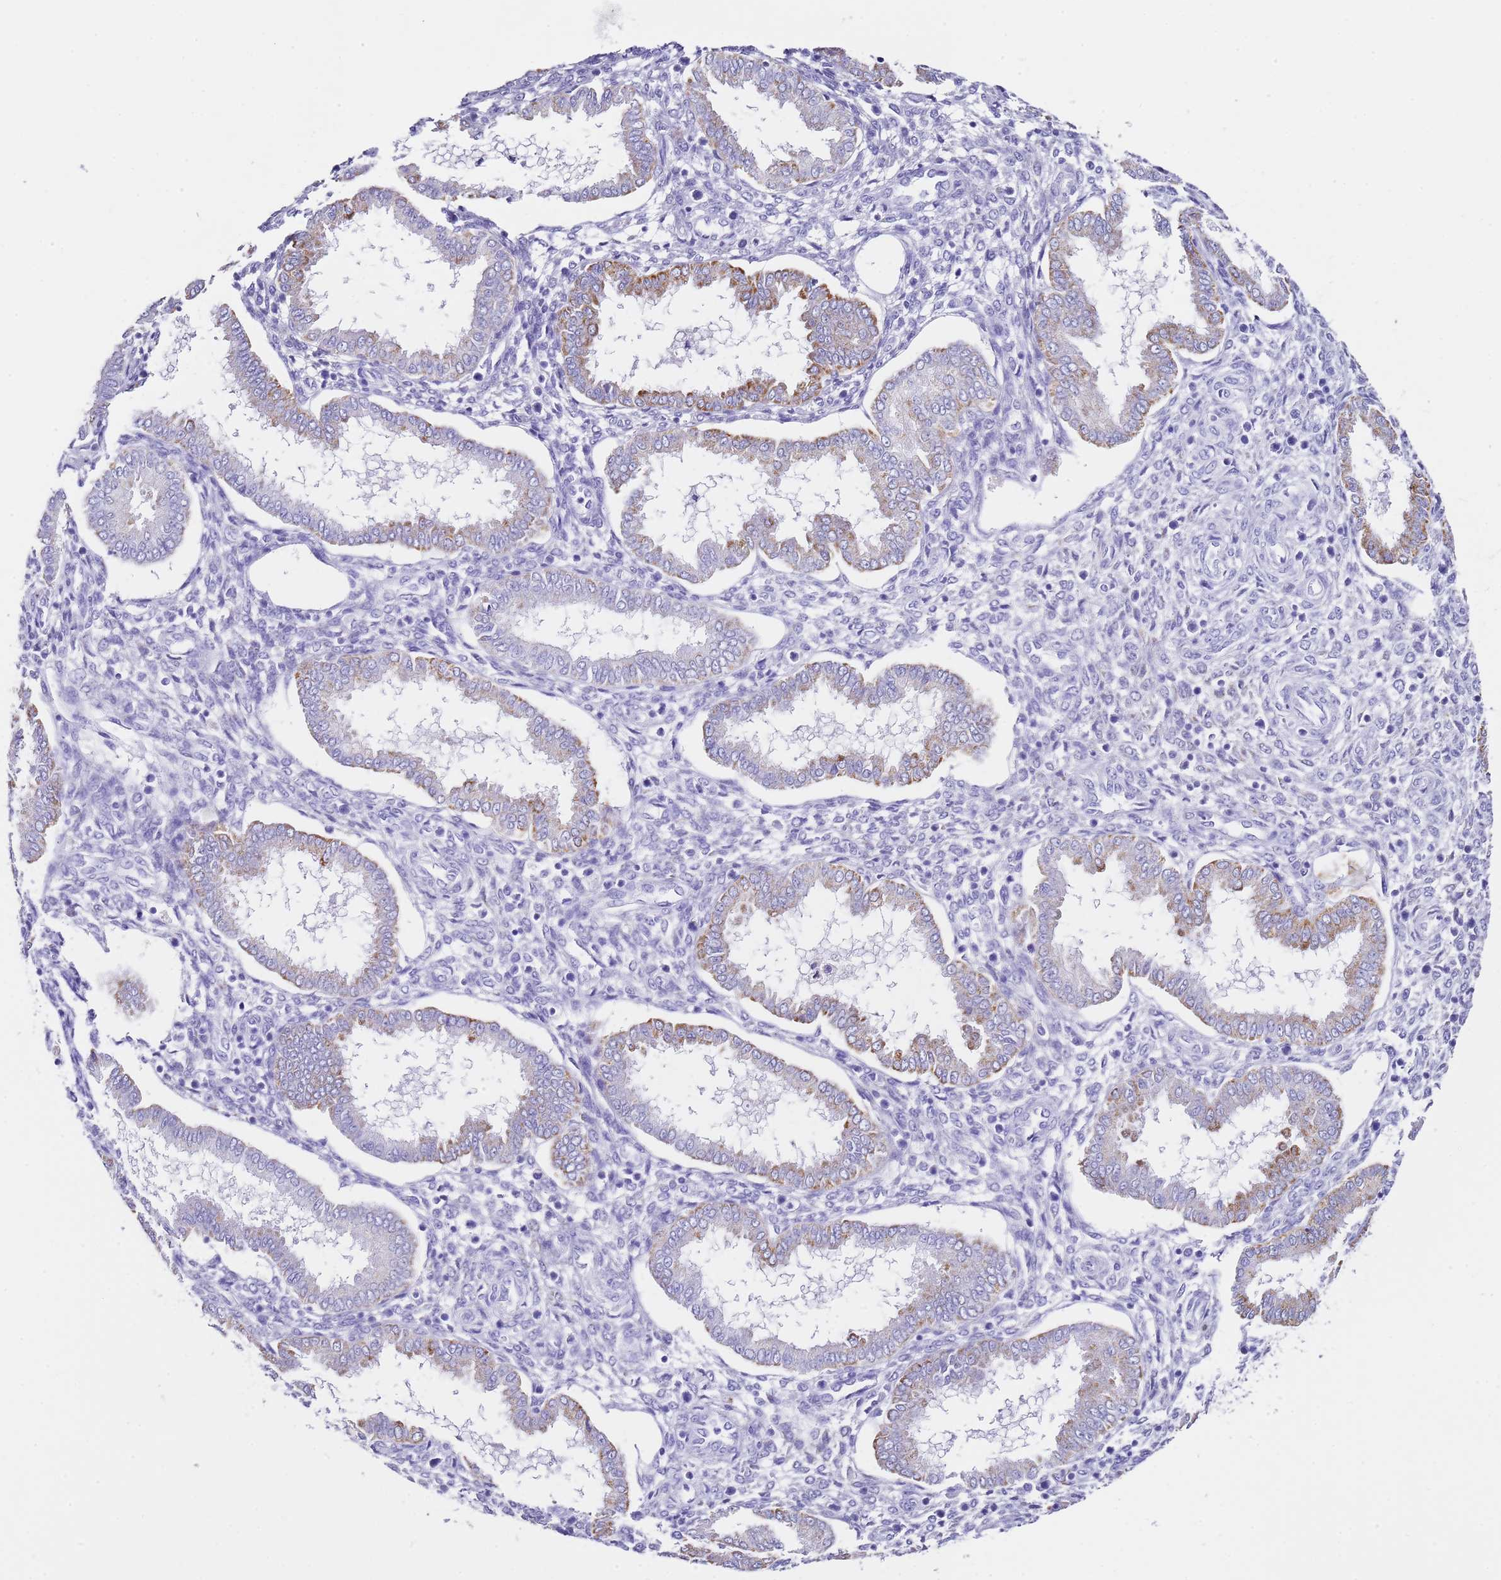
{"staining": {"intensity": "negative", "quantity": "none", "location": "none"}, "tissue": "endometrium", "cell_type": "Cells in endometrial stroma", "image_type": "normal", "snomed": [{"axis": "morphology", "description": "Normal tissue, NOS"}, {"axis": "topography", "description": "Endometrium"}], "caption": "The IHC photomicrograph has no significant positivity in cells in endometrial stroma of endometrium.", "gene": "PTBP2", "patient": {"sex": "female", "age": 24}}